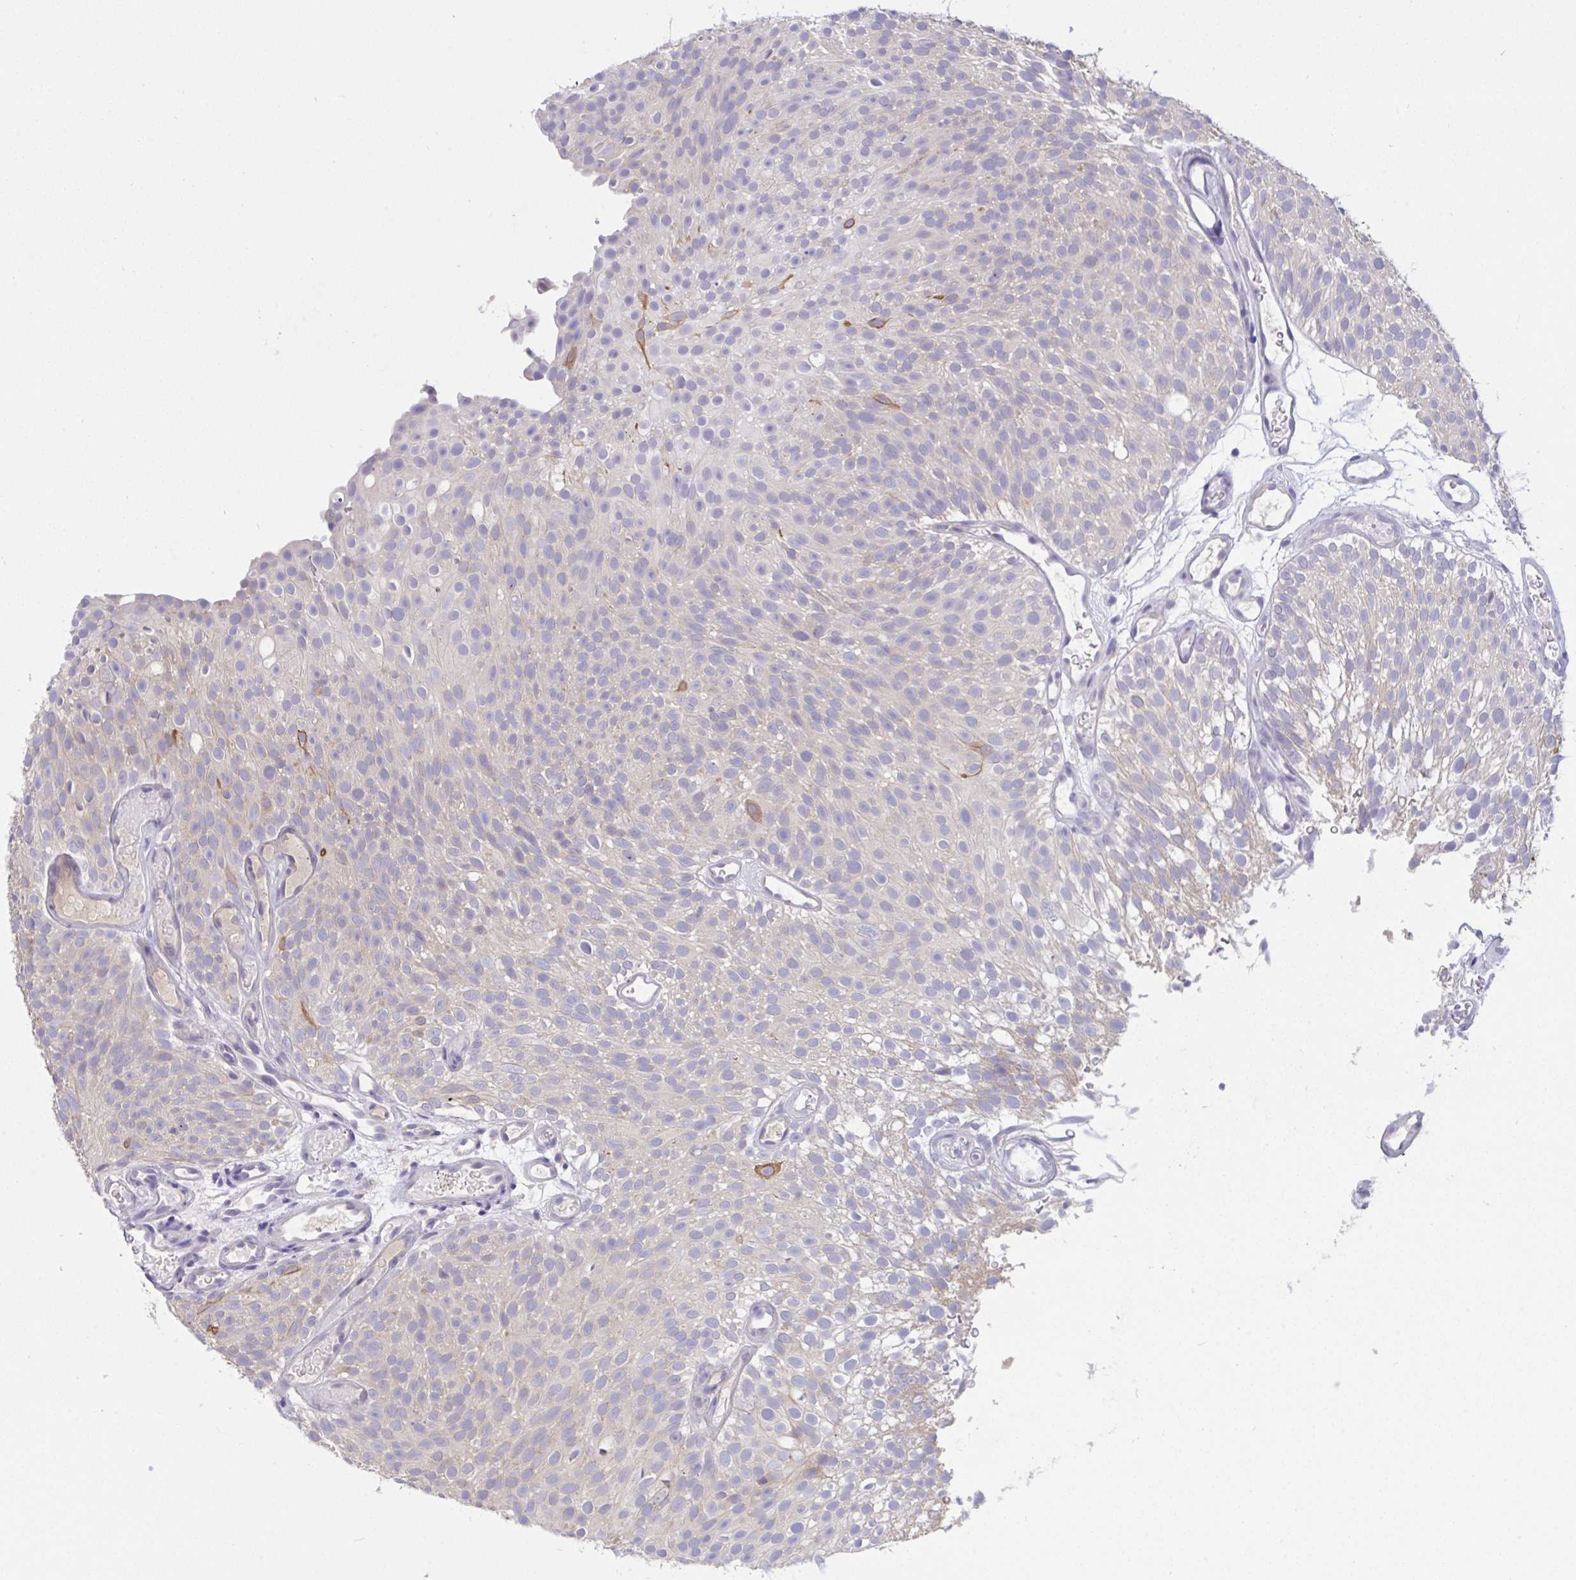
{"staining": {"intensity": "moderate", "quantity": "<25%", "location": "cytoplasmic/membranous"}, "tissue": "urothelial cancer", "cell_type": "Tumor cells", "image_type": "cancer", "snomed": [{"axis": "morphology", "description": "Urothelial carcinoma, Low grade"}, {"axis": "topography", "description": "Urinary bladder"}], "caption": "Protein expression by immunohistochemistry exhibits moderate cytoplasmic/membranous positivity in approximately <25% of tumor cells in urothelial cancer.", "gene": "TMEM41A", "patient": {"sex": "male", "age": 78}}